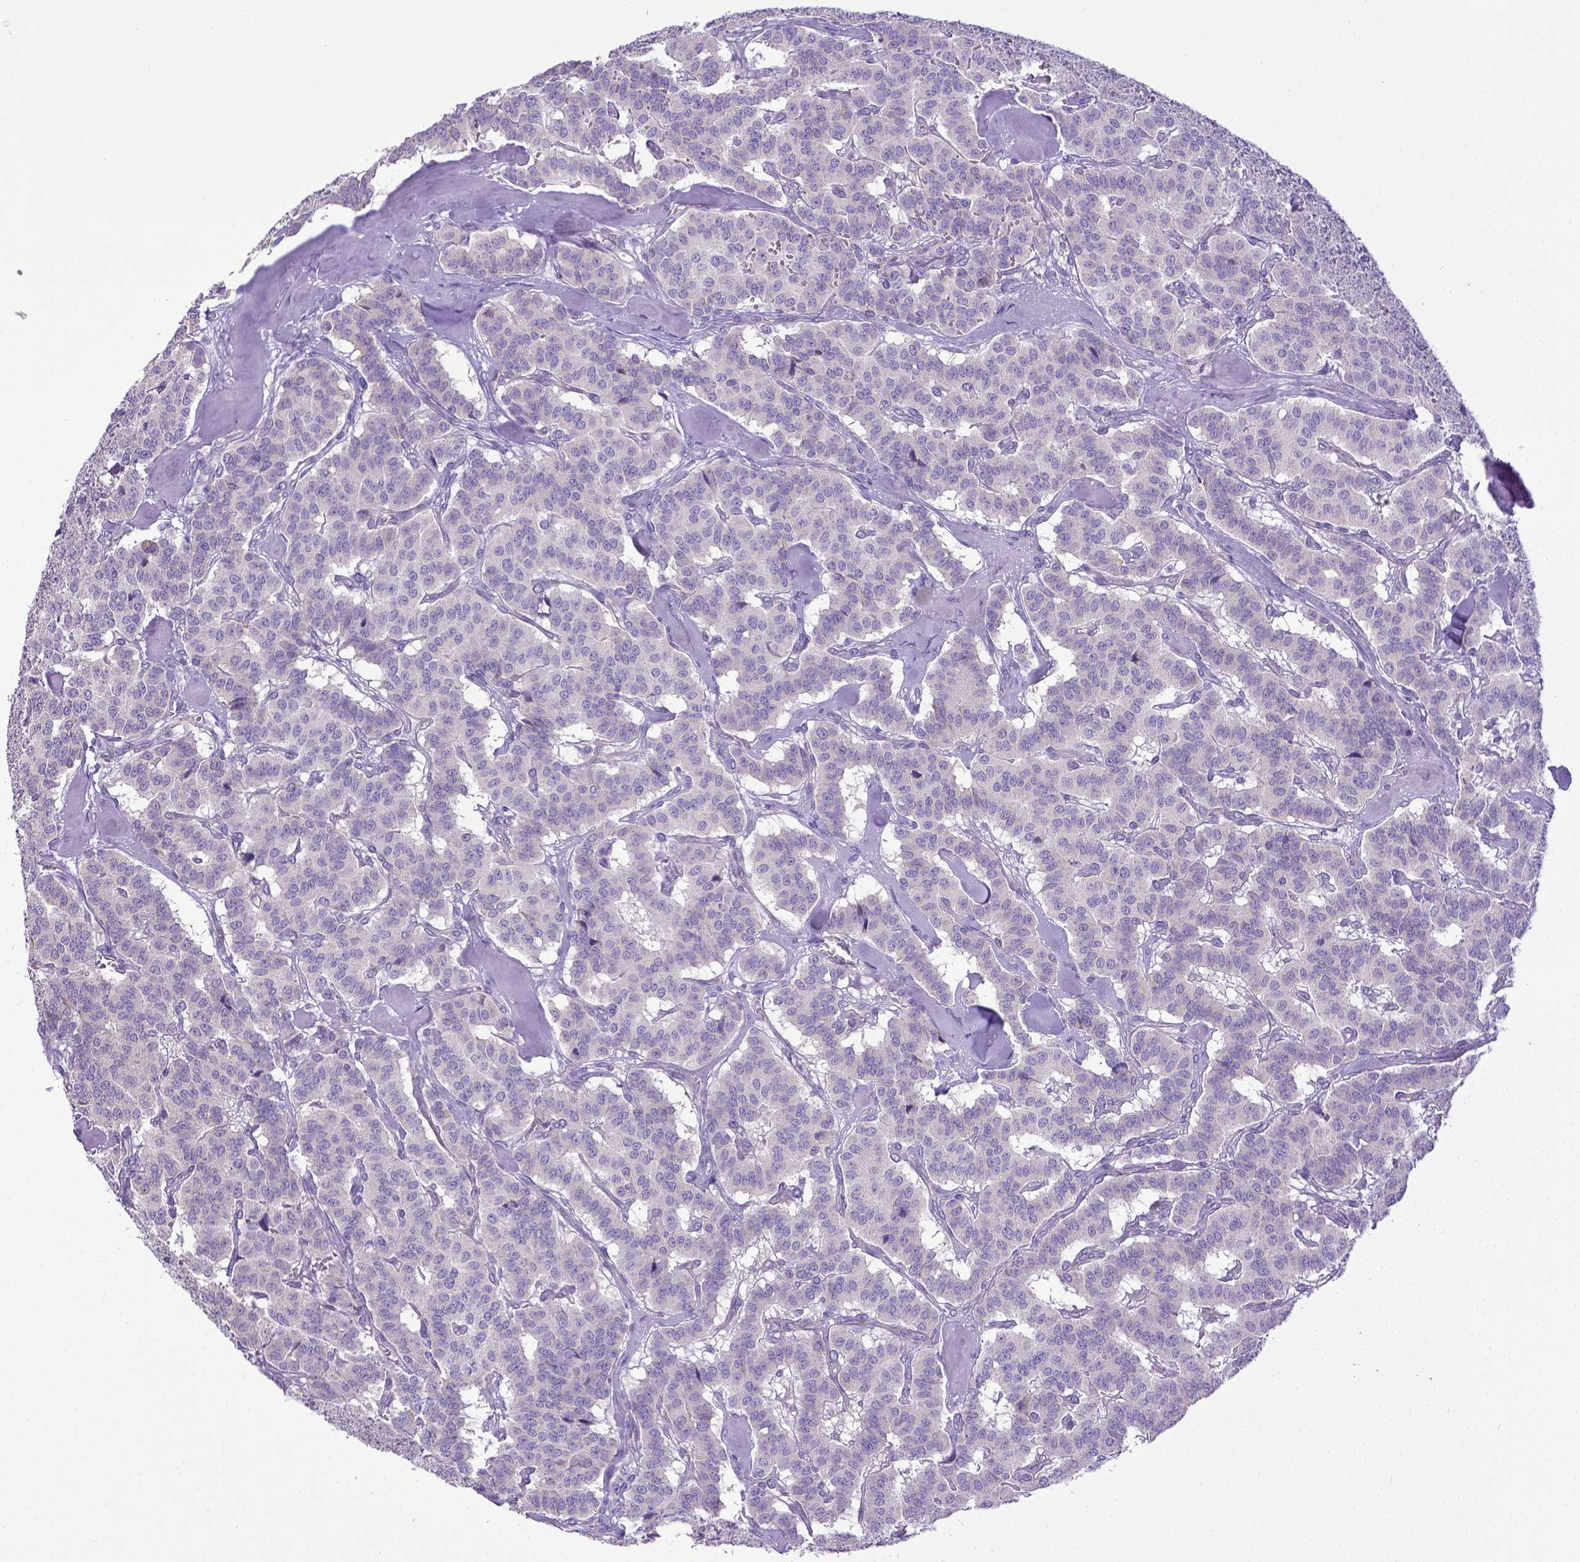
{"staining": {"intensity": "negative", "quantity": "none", "location": "none"}, "tissue": "carcinoid", "cell_type": "Tumor cells", "image_type": "cancer", "snomed": [{"axis": "morphology", "description": "Normal tissue, NOS"}, {"axis": "morphology", "description": "Carcinoid, malignant, NOS"}, {"axis": "topography", "description": "Lung"}], "caption": "Immunohistochemistry histopathology image of carcinoid (malignant) stained for a protein (brown), which demonstrates no staining in tumor cells.", "gene": "CD40", "patient": {"sex": "female", "age": 46}}